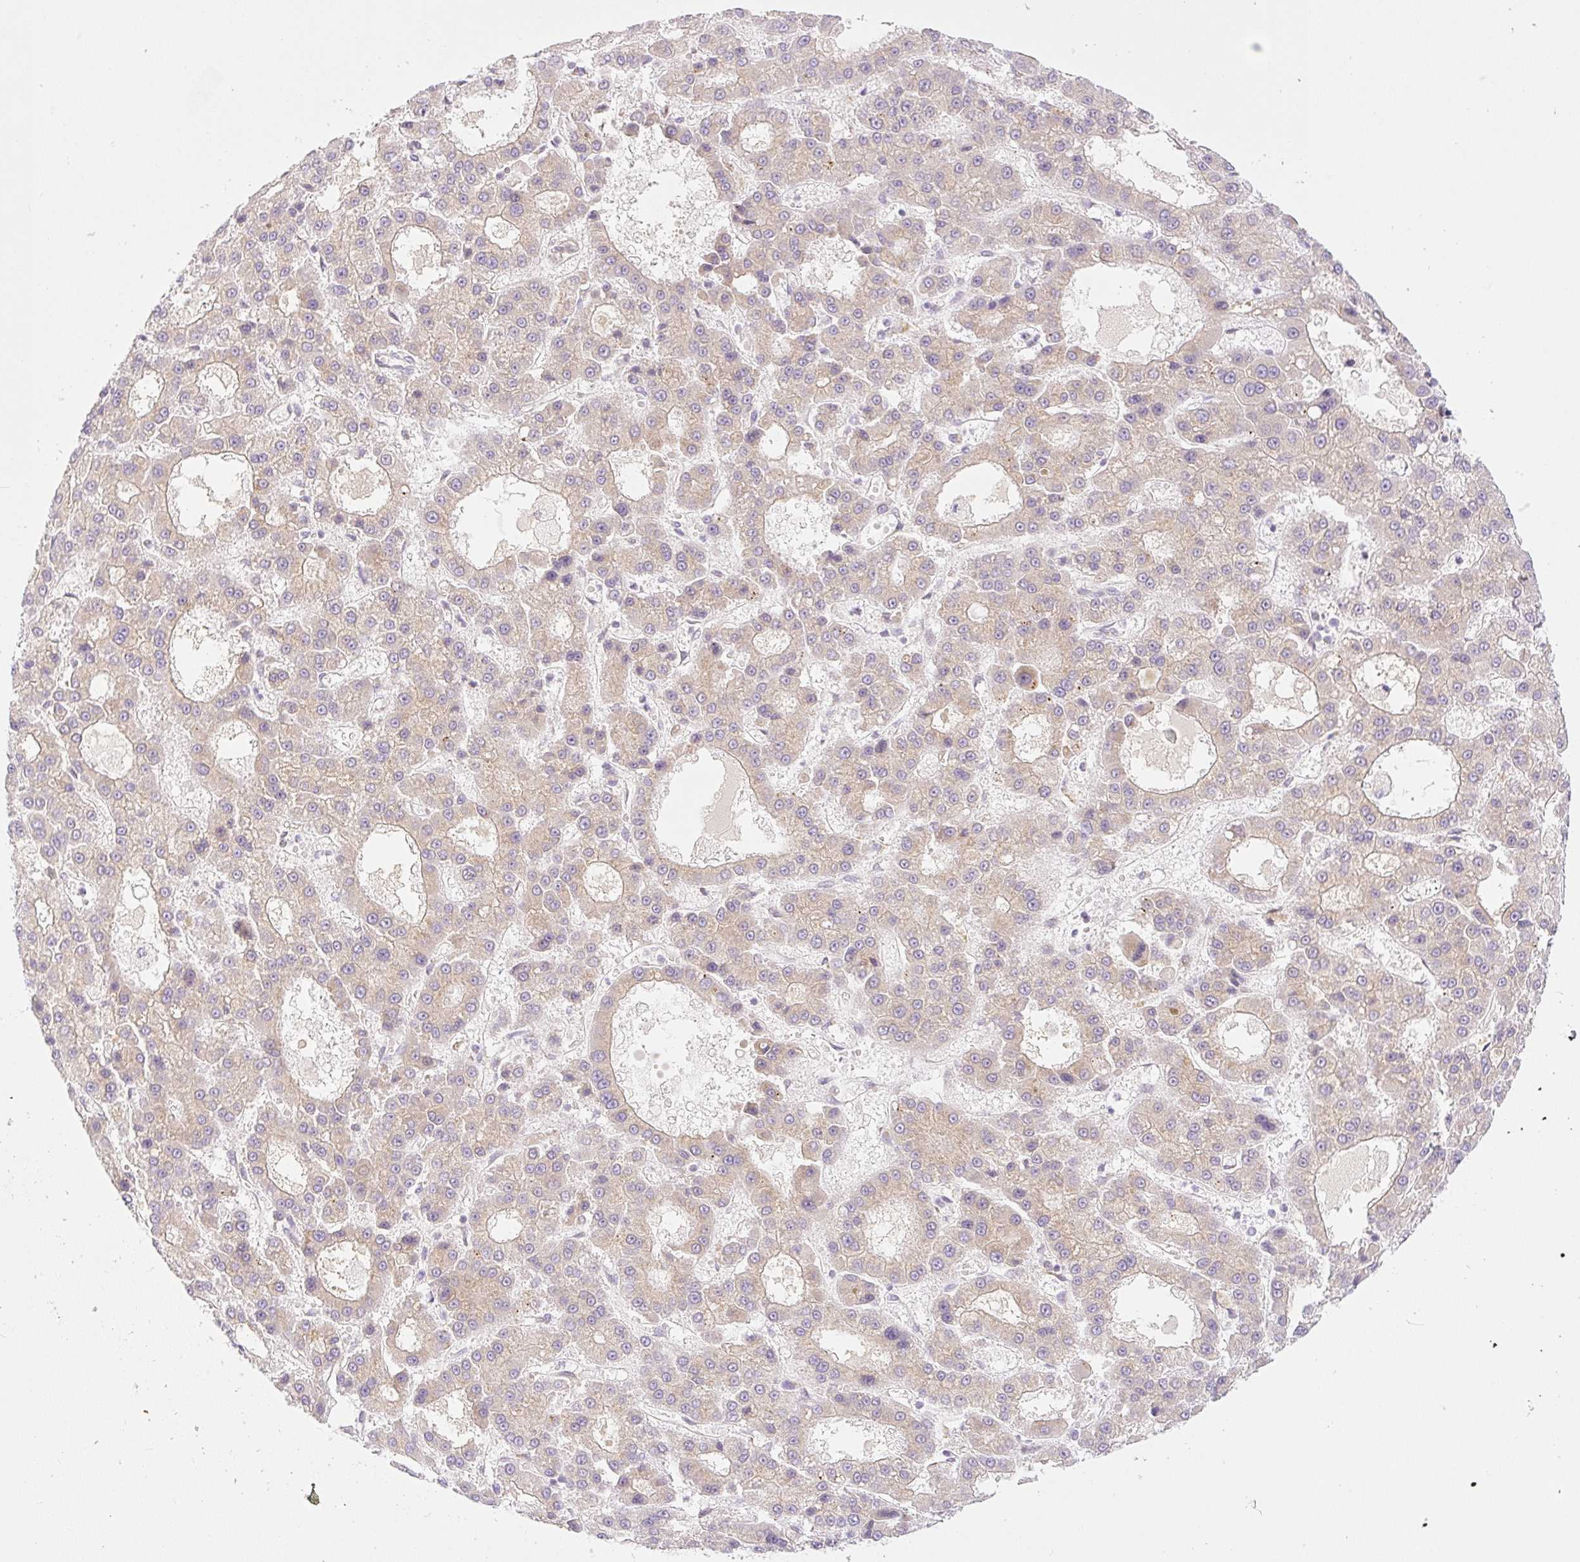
{"staining": {"intensity": "weak", "quantity": ">75%", "location": "cytoplasmic/membranous"}, "tissue": "liver cancer", "cell_type": "Tumor cells", "image_type": "cancer", "snomed": [{"axis": "morphology", "description": "Carcinoma, Hepatocellular, NOS"}, {"axis": "topography", "description": "Liver"}], "caption": "About >75% of tumor cells in human liver hepatocellular carcinoma reveal weak cytoplasmic/membranous protein positivity as visualized by brown immunohistochemical staining.", "gene": "MIA2", "patient": {"sex": "male", "age": 70}}